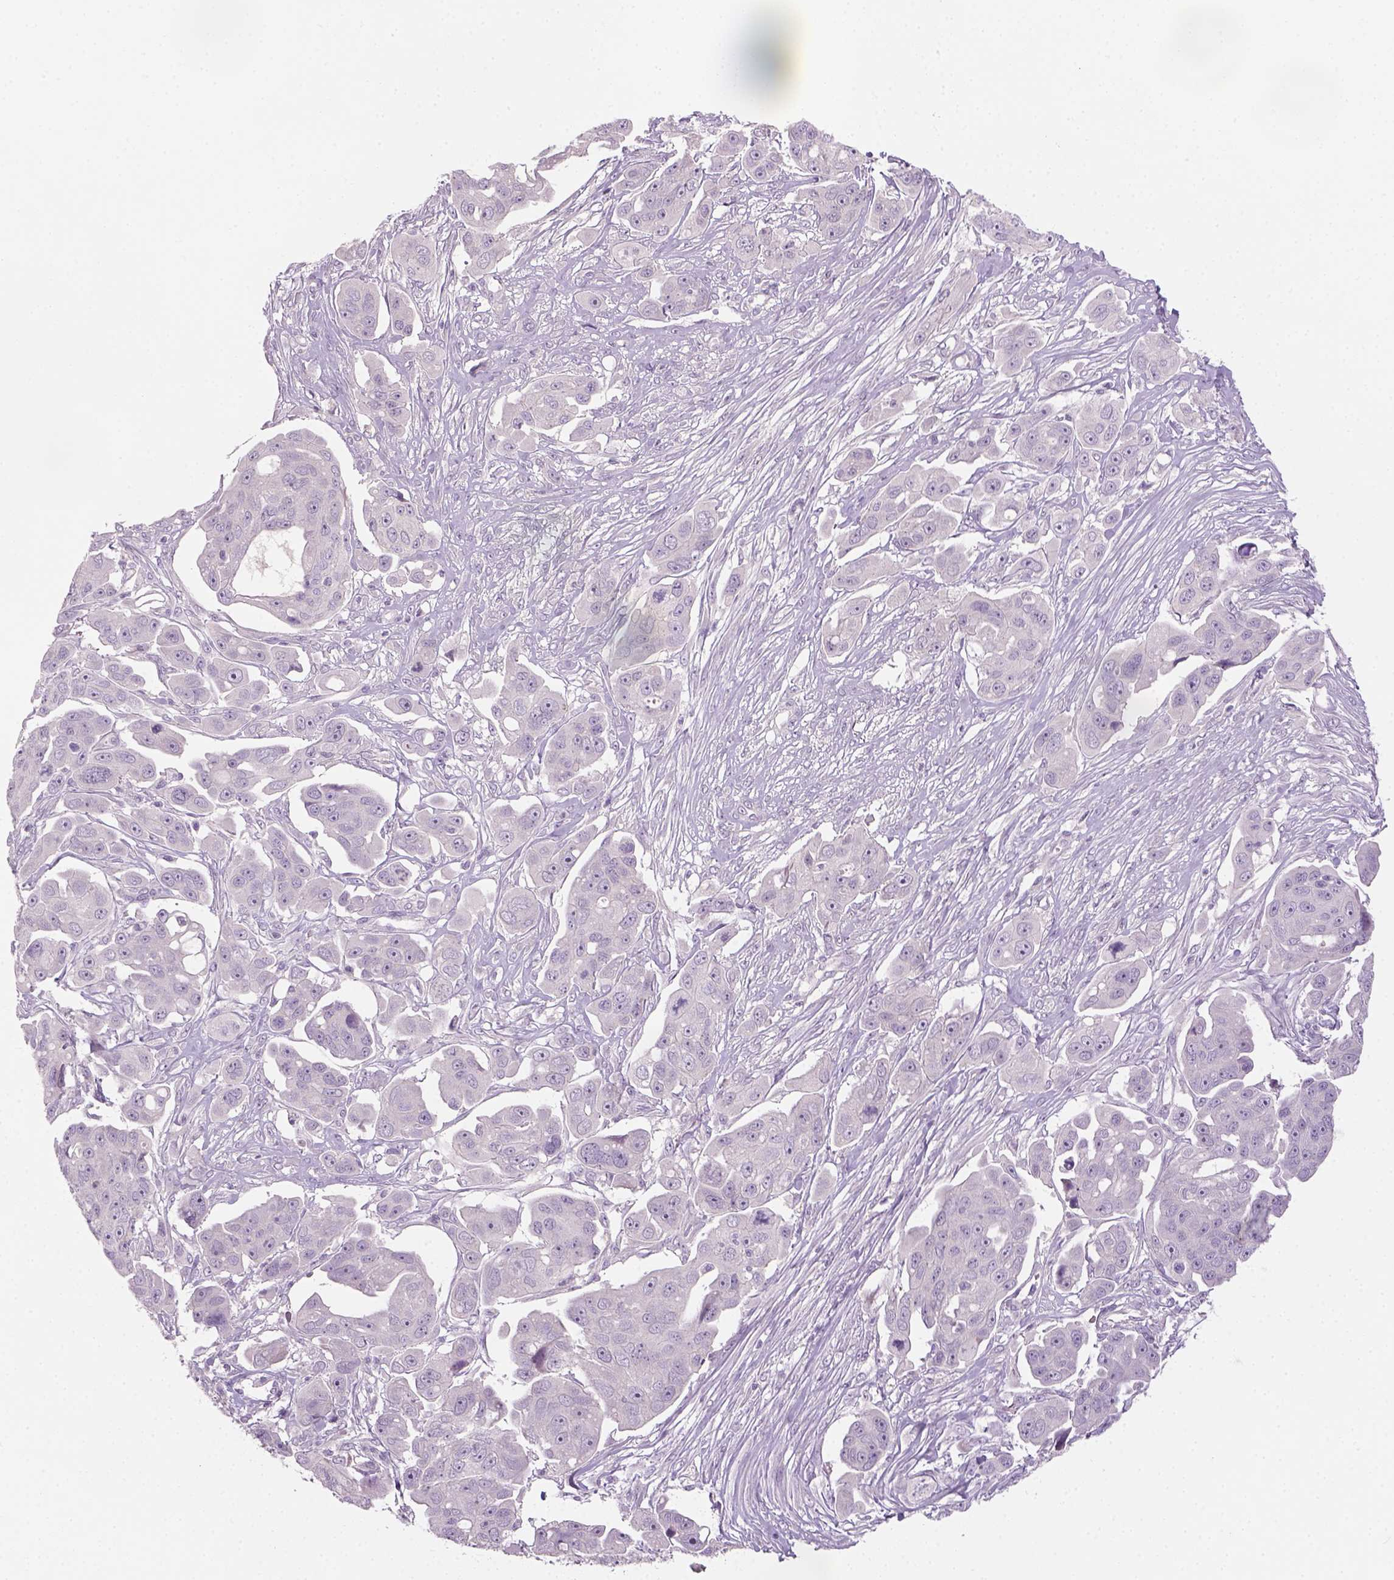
{"staining": {"intensity": "negative", "quantity": "none", "location": "none"}, "tissue": "ovarian cancer", "cell_type": "Tumor cells", "image_type": "cancer", "snomed": [{"axis": "morphology", "description": "Carcinoma, endometroid"}, {"axis": "topography", "description": "Ovary"}], "caption": "Protein analysis of endometroid carcinoma (ovarian) displays no significant positivity in tumor cells.", "gene": "GFI1B", "patient": {"sex": "female", "age": 70}}